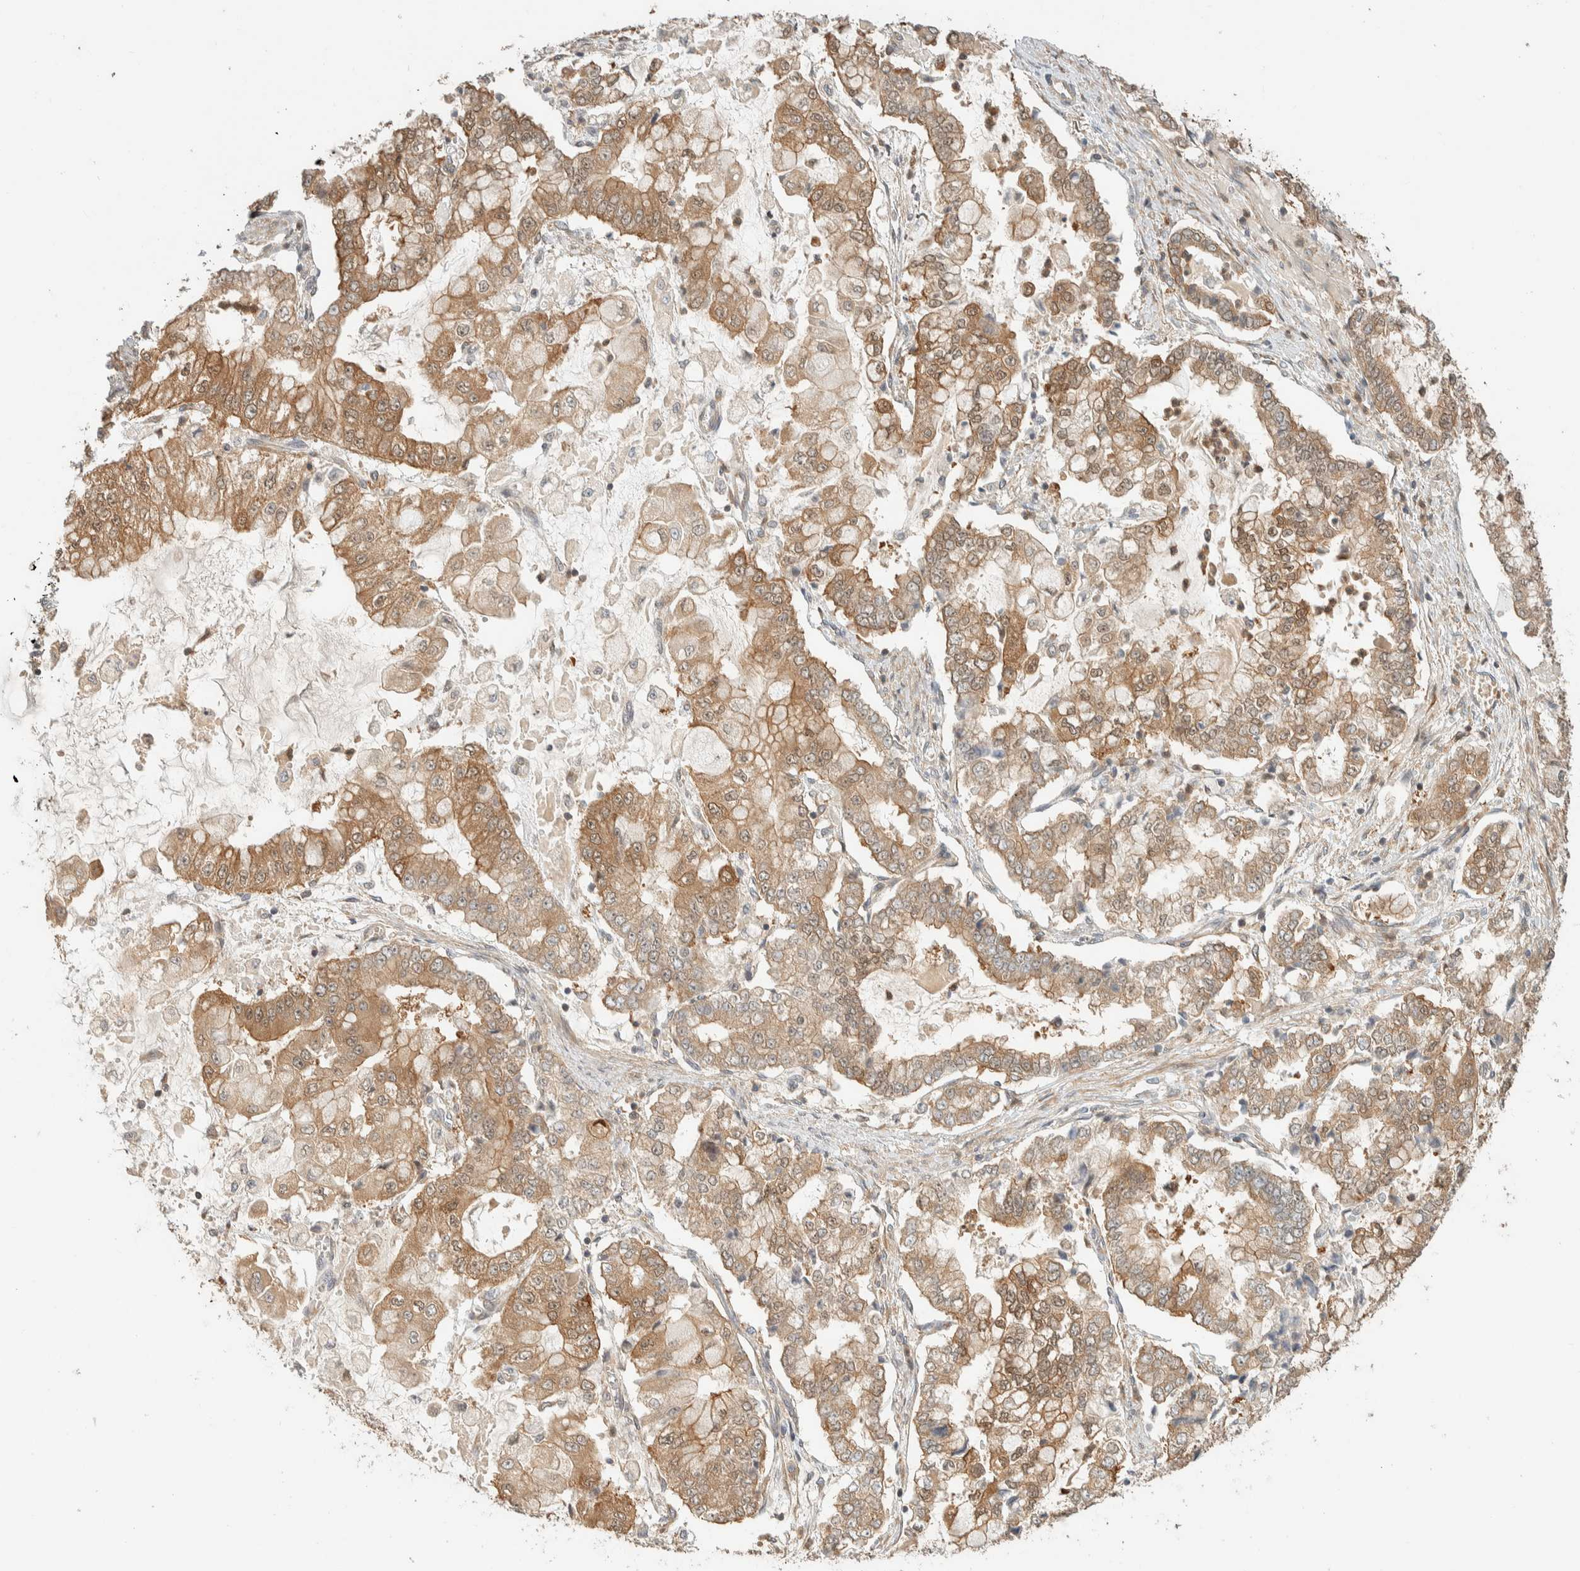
{"staining": {"intensity": "moderate", "quantity": ">75%", "location": "cytoplasmic/membranous"}, "tissue": "stomach cancer", "cell_type": "Tumor cells", "image_type": "cancer", "snomed": [{"axis": "morphology", "description": "Adenocarcinoma, NOS"}, {"axis": "topography", "description": "Stomach"}], "caption": "Protein expression analysis of stomach cancer displays moderate cytoplasmic/membranous expression in about >75% of tumor cells.", "gene": "ADSS2", "patient": {"sex": "male", "age": 76}}